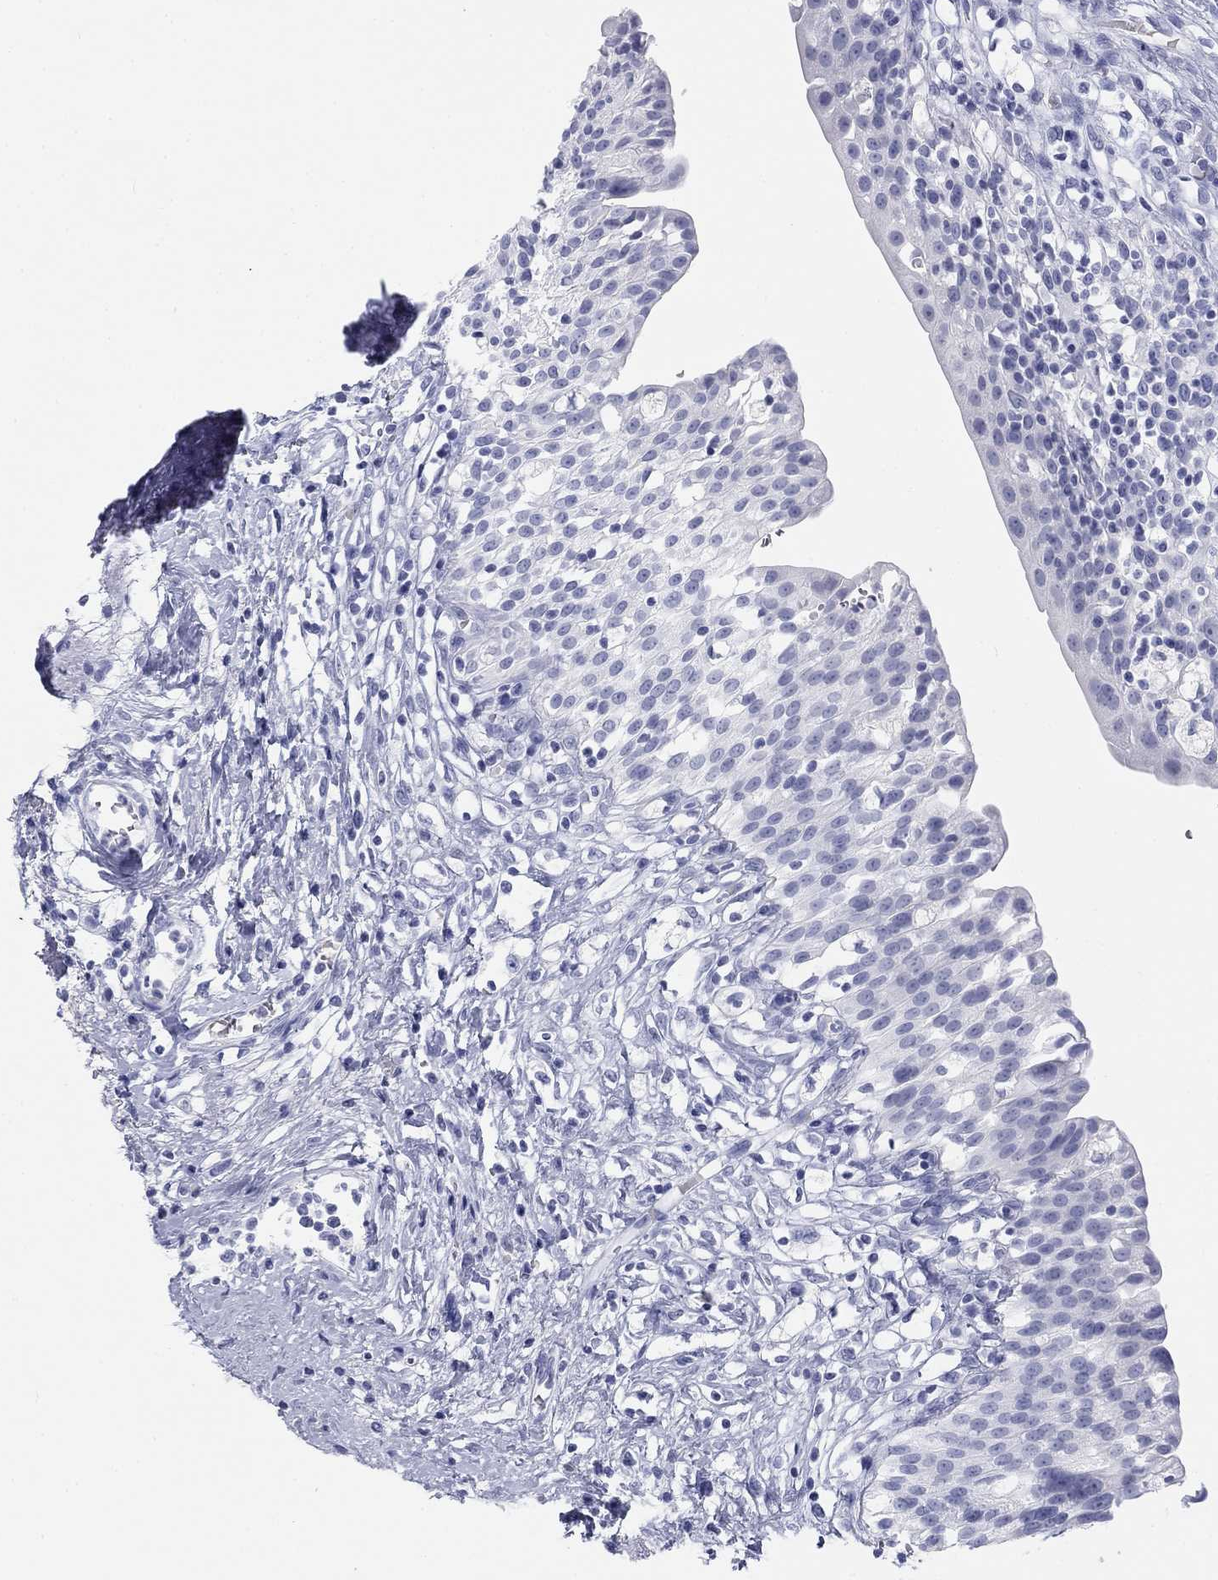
{"staining": {"intensity": "negative", "quantity": "none", "location": "none"}, "tissue": "urinary bladder", "cell_type": "Urothelial cells", "image_type": "normal", "snomed": [{"axis": "morphology", "description": "Normal tissue, NOS"}, {"axis": "topography", "description": "Urinary bladder"}], "caption": "The immunohistochemistry (IHC) photomicrograph has no significant positivity in urothelial cells of urinary bladder. (Brightfield microscopy of DAB immunohistochemistry at high magnification).", "gene": "CALB1", "patient": {"sex": "male", "age": 76}}